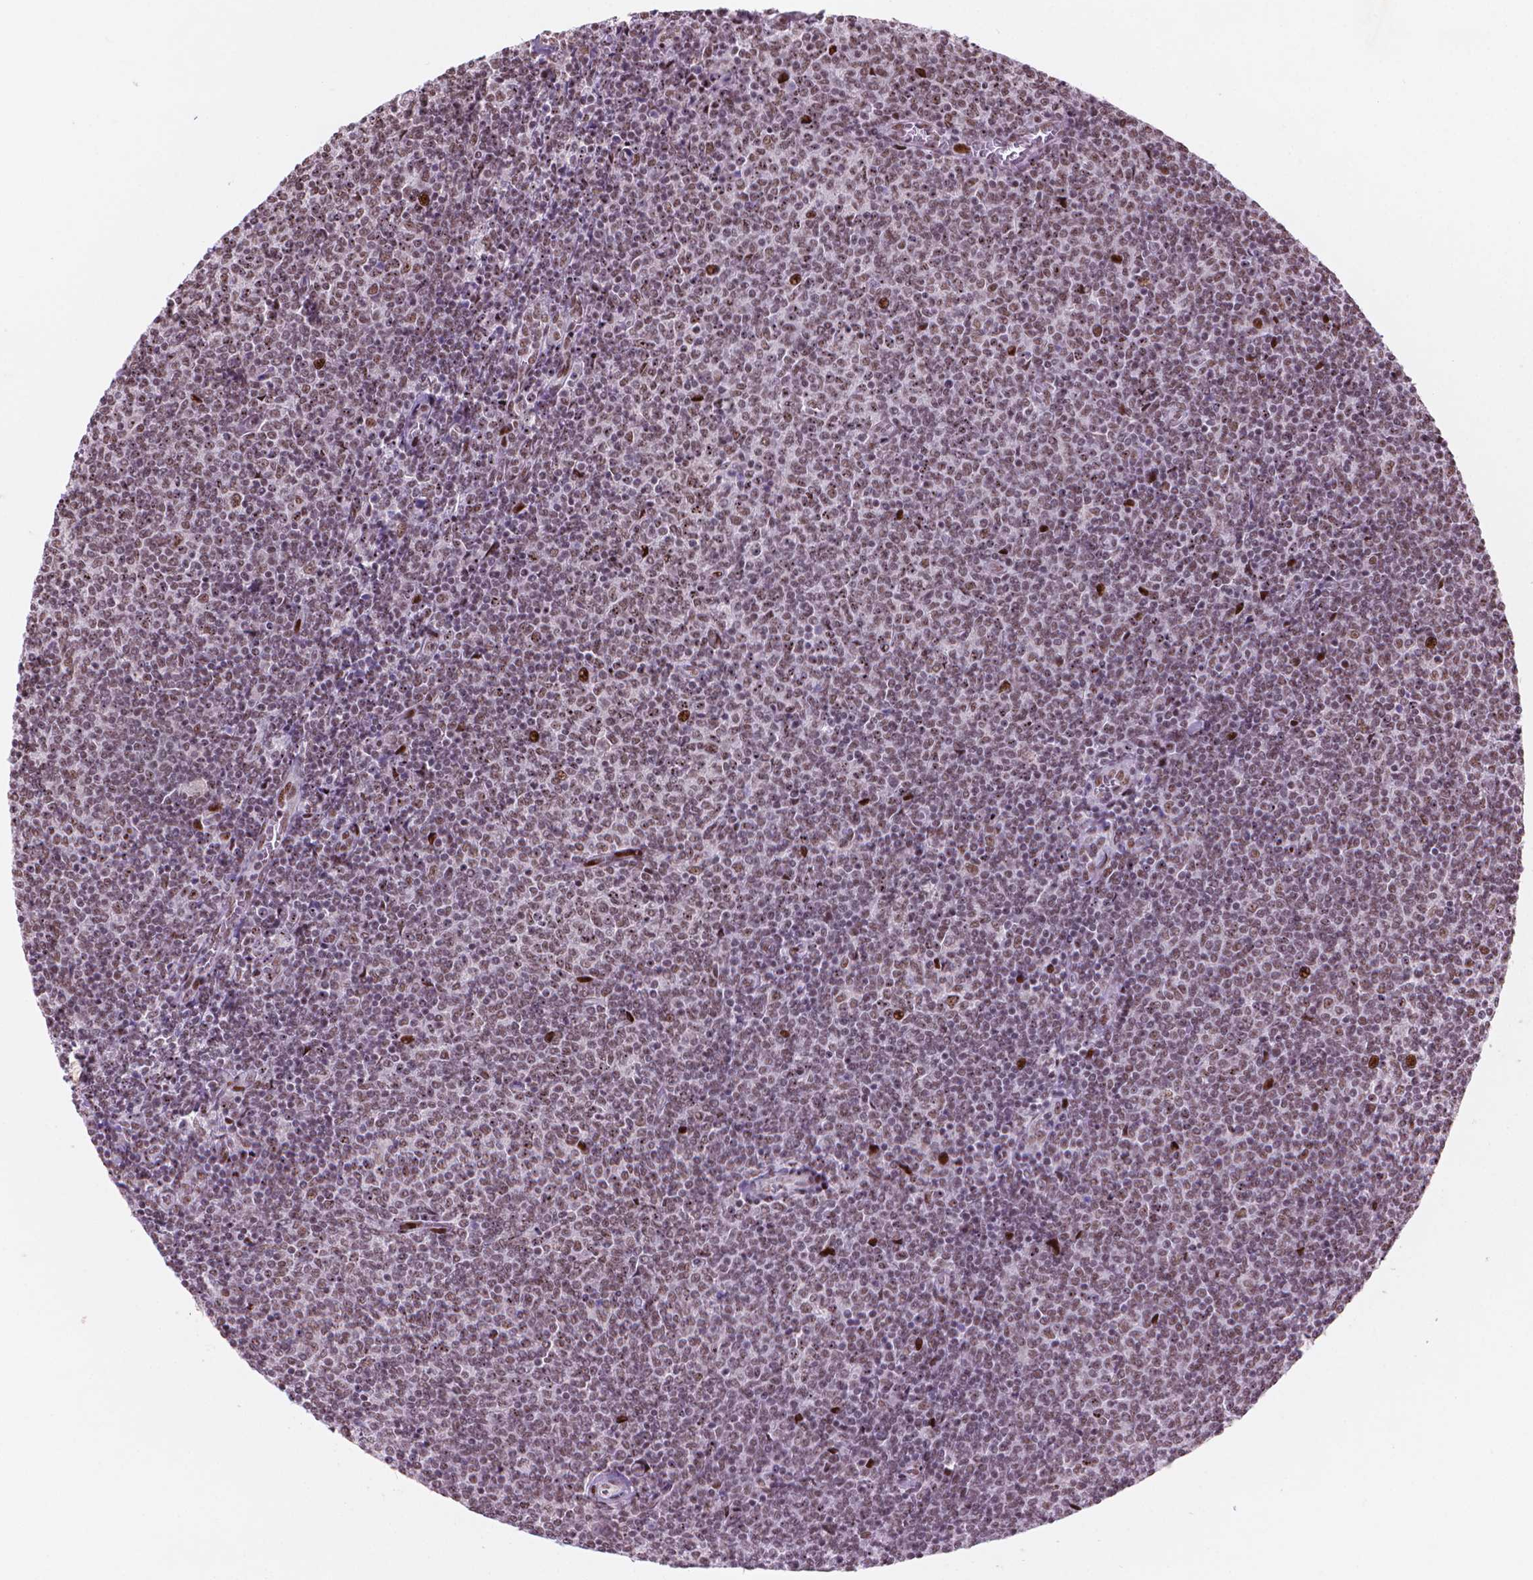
{"staining": {"intensity": "moderate", "quantity": "25%-75%", "location": "nuclear"}, "tissue": "lymphoma", "cell_type": "Tumor cells", "image_type": "cancer", "snomed": [{"axis": "morphology", "description": "Malignant lymphoma, non-Hodgkin's type, Low grade"}, {"axis": "topography", "description": "Lymph node"}], "caption": "Malignant lymphoma, non-Hodgkin's type (low-grade) stained with DAB IHC demonstrates medium levels of moderate nuclear positivity in approximately 25%-75% of tumor cells. (Stains: DAB in brown, nuclei in blue, Microscopy: brightfield microscopy at high magnification).", "gene": "HES7", "patient": {"sex": "male", "age": 52}}